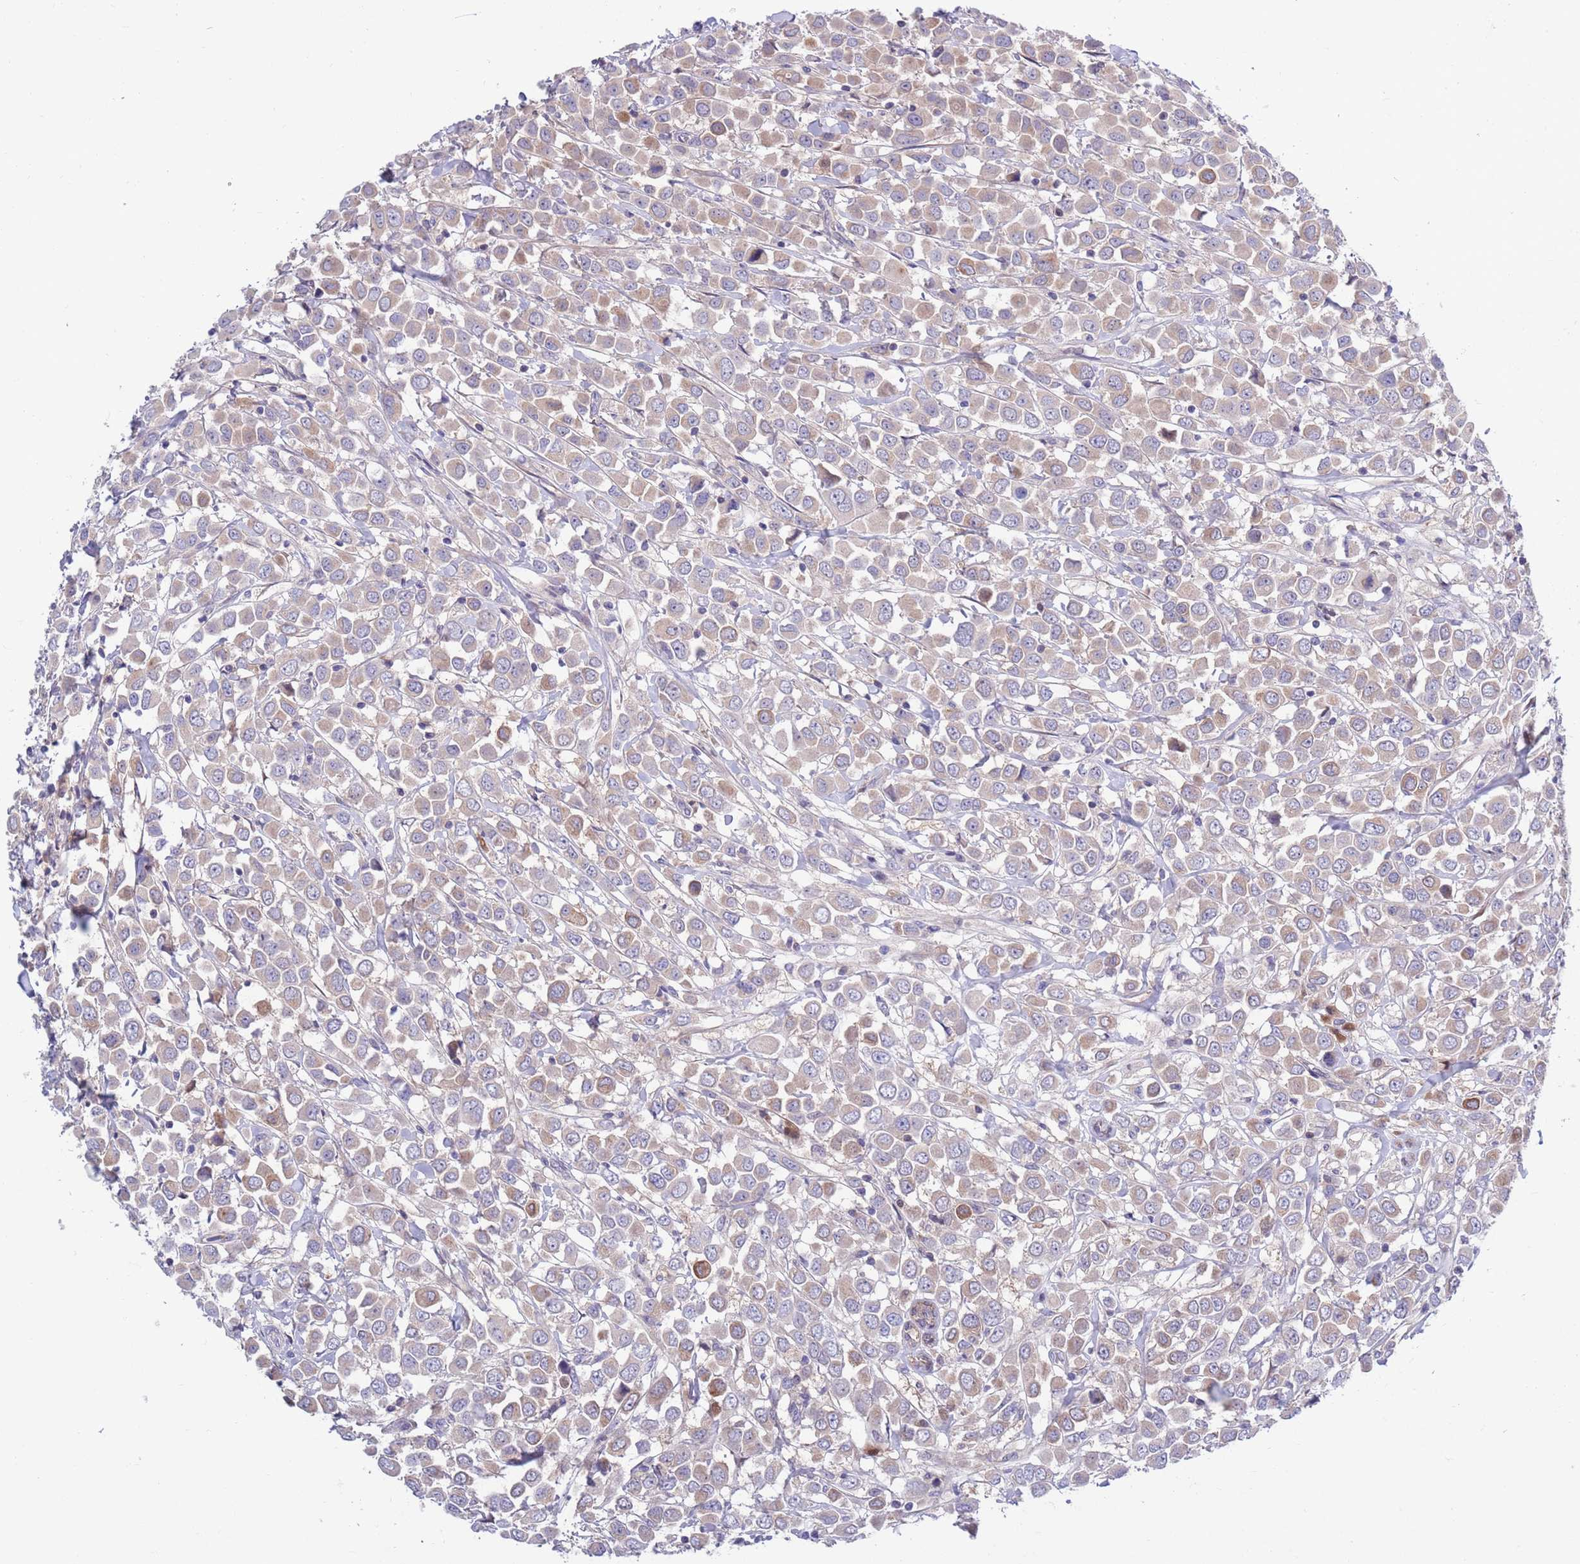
{"staining": {"intensity": "weak", "quantity": ">75%", "location": "cytoplasmic/membranous"}, "tissue": "breast cancer", "cell_type": "Tumor cells", "image_type": "cancer", "snomed": [{"axis": "morphology", "description": "Duct carcinoma"}, {"axis": "topography", "description": "Breast"}], "caption": "This is an image of immunohistochemistry staining of breast cancer (infiltrating ductal carcinoma), which shows weak positivity in the cytoplasmic/membranous of tumor cells.", "gene": "KLHL29", "patient": {"sex": "female", "age": 61}}